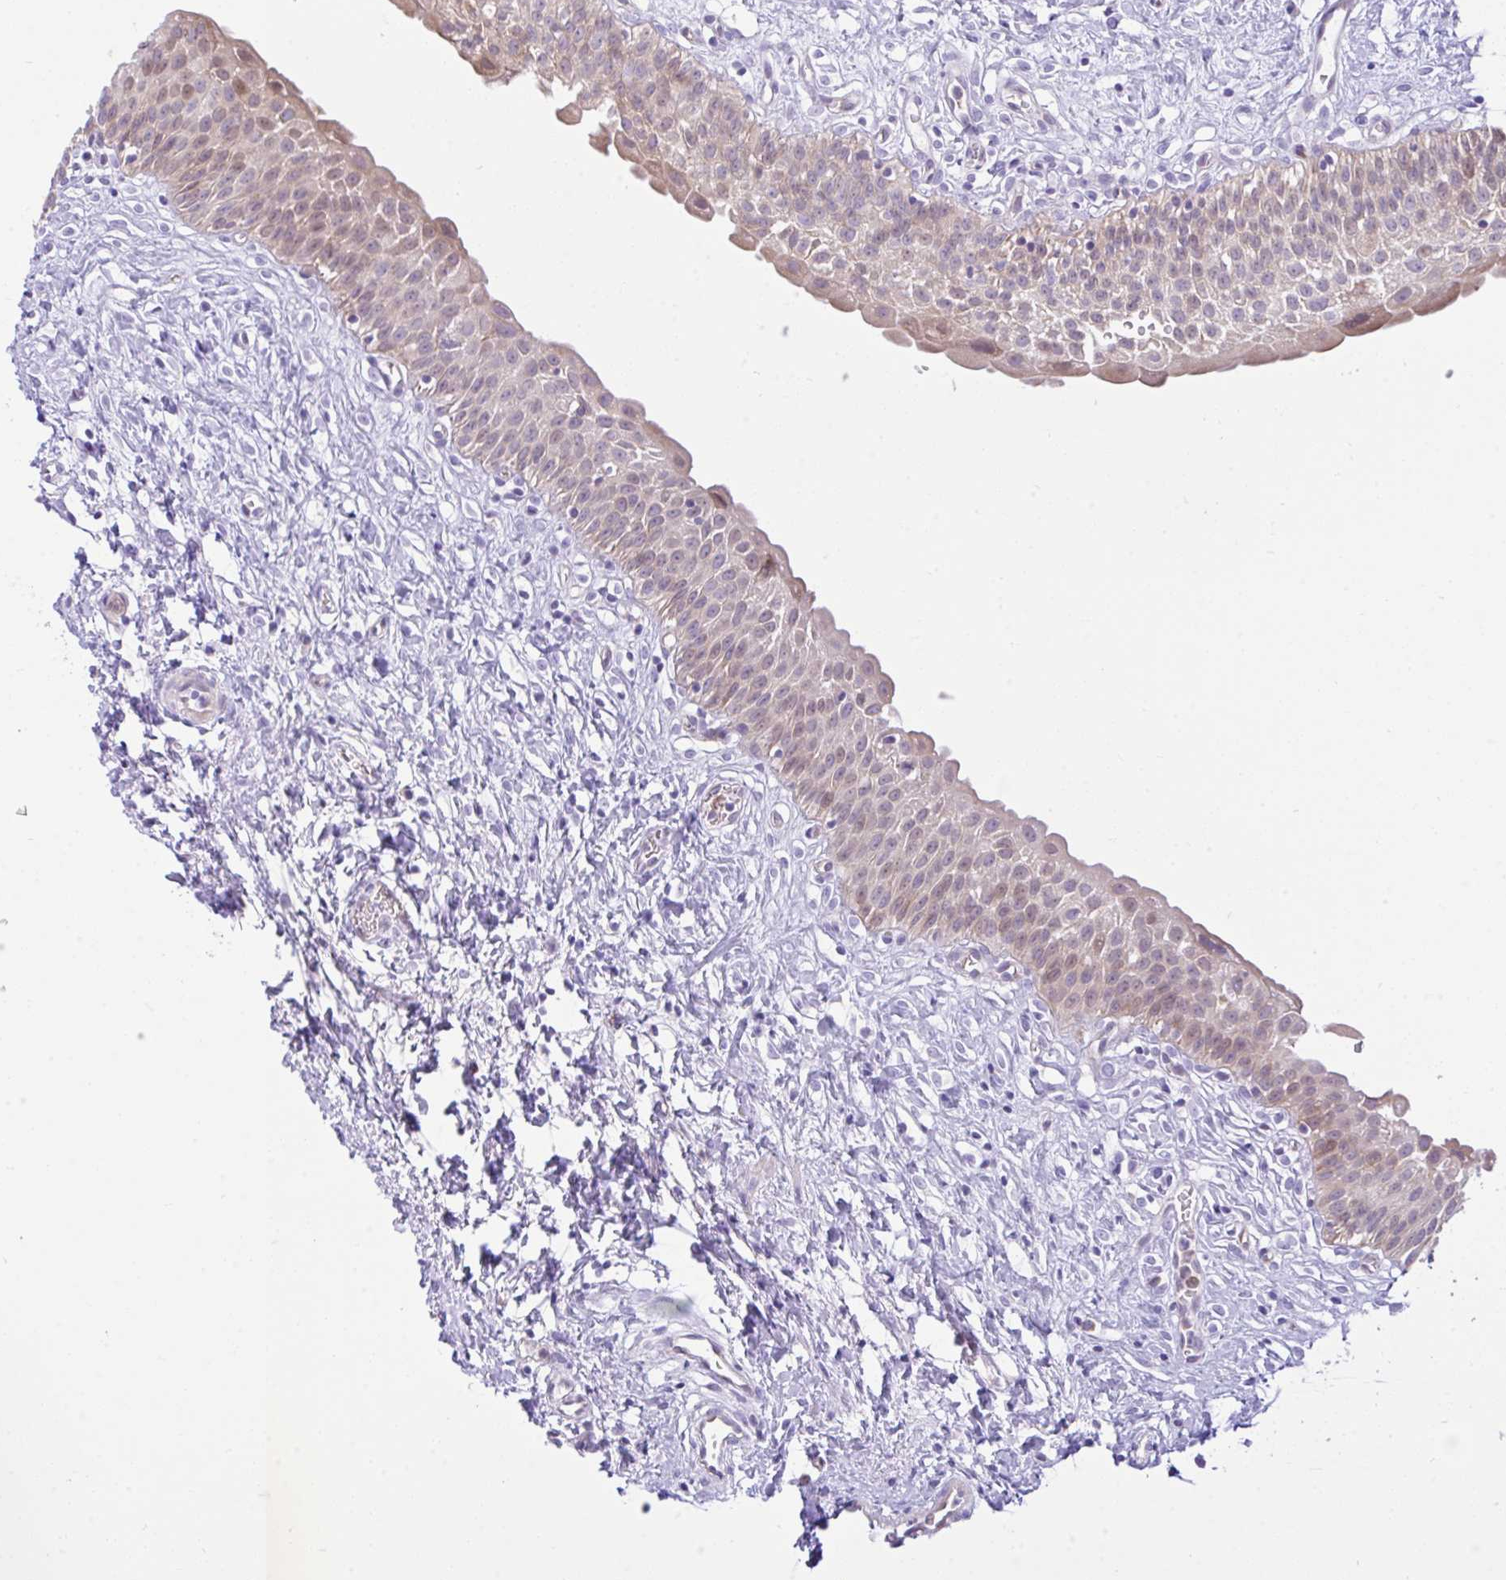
{"staining": {"intensity": "moderate", "quantity": "25%-75%", "location": "cytoplasmic/membranous"}, "tissue": "urinary bladder", "cell_type": "Urothelial cells", "image_type": "normal", "snomed": [{"axis": "morphology", "description": "Normal tissue, NOS"}, {"axis": "topography", "description": "Urinary bladder"}], "caption": "Urinary bladder stained with DAB IHC exhibits medium levels of moderate cytoplasmic/membranous positivity in about 25%-75% of urothelial cells. The staining is performed using DAB (3,3'-diaminobenzidine) brown chromogen to label protein expression. The nuclei are counter-stained blue using hematoxylin.", "gene": "EEF1A1", "patient": {"sex": "male", "age": 51}}